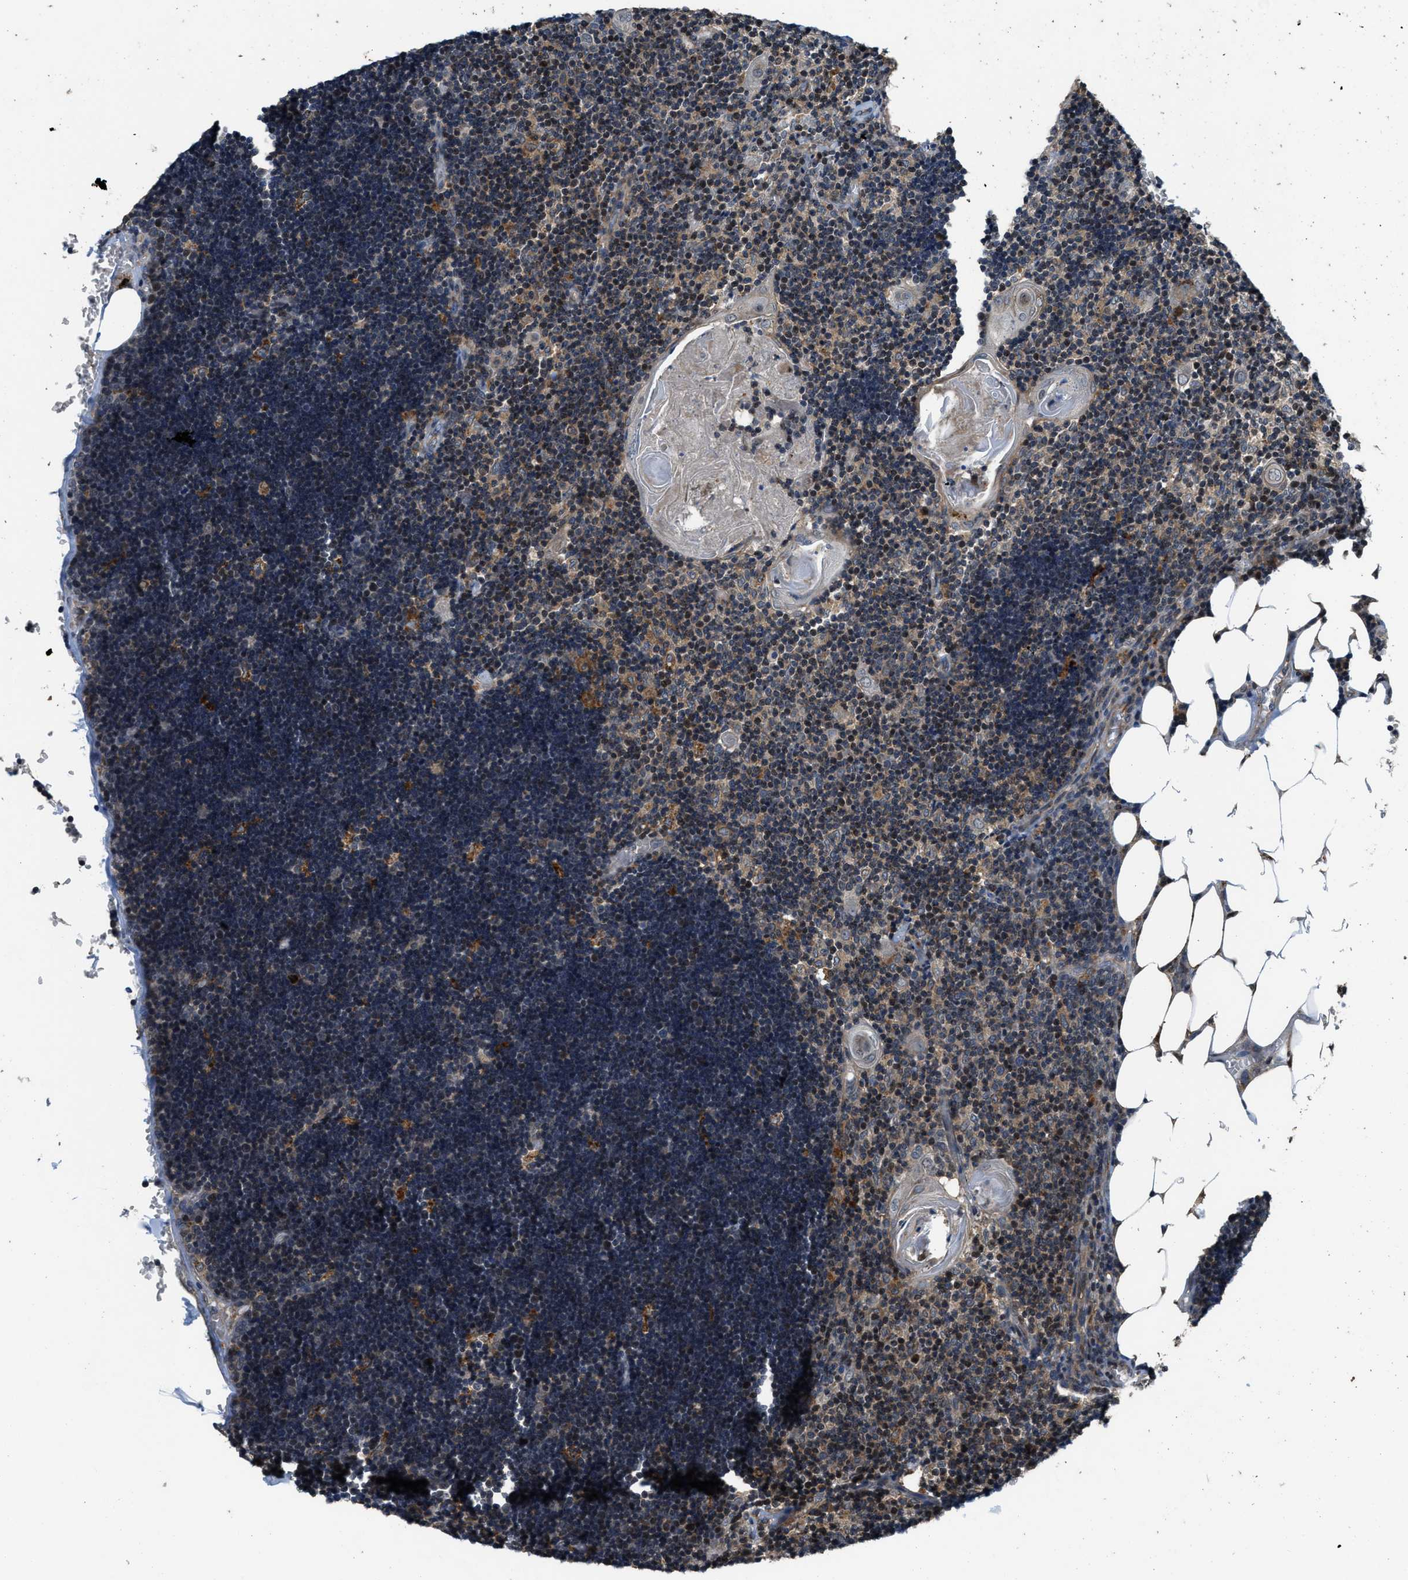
{"staining": {"intensity": "weak", "quantity": "25%-75%", "location": "cytoplasmic/membranous,nuclear"}, "tissue": "lymph node", "cell_type": "Germinal center cells", "image_type": "normal", "snomed": [{"axis": "morphology", "description": "Normal tissue, NOS"}, {"axis": "topography", "description": "Lymph node"}], "caption": "Protein expression analysis of normal human lymph node reveals weak cytoplasmic/membranous,nuclear expression in about 25%-75% of germinal center cells. (IHC, brightfield microscopy, high magnification).", "gene": "CTBS", "patient": {"sex": "male", "age": 33}}